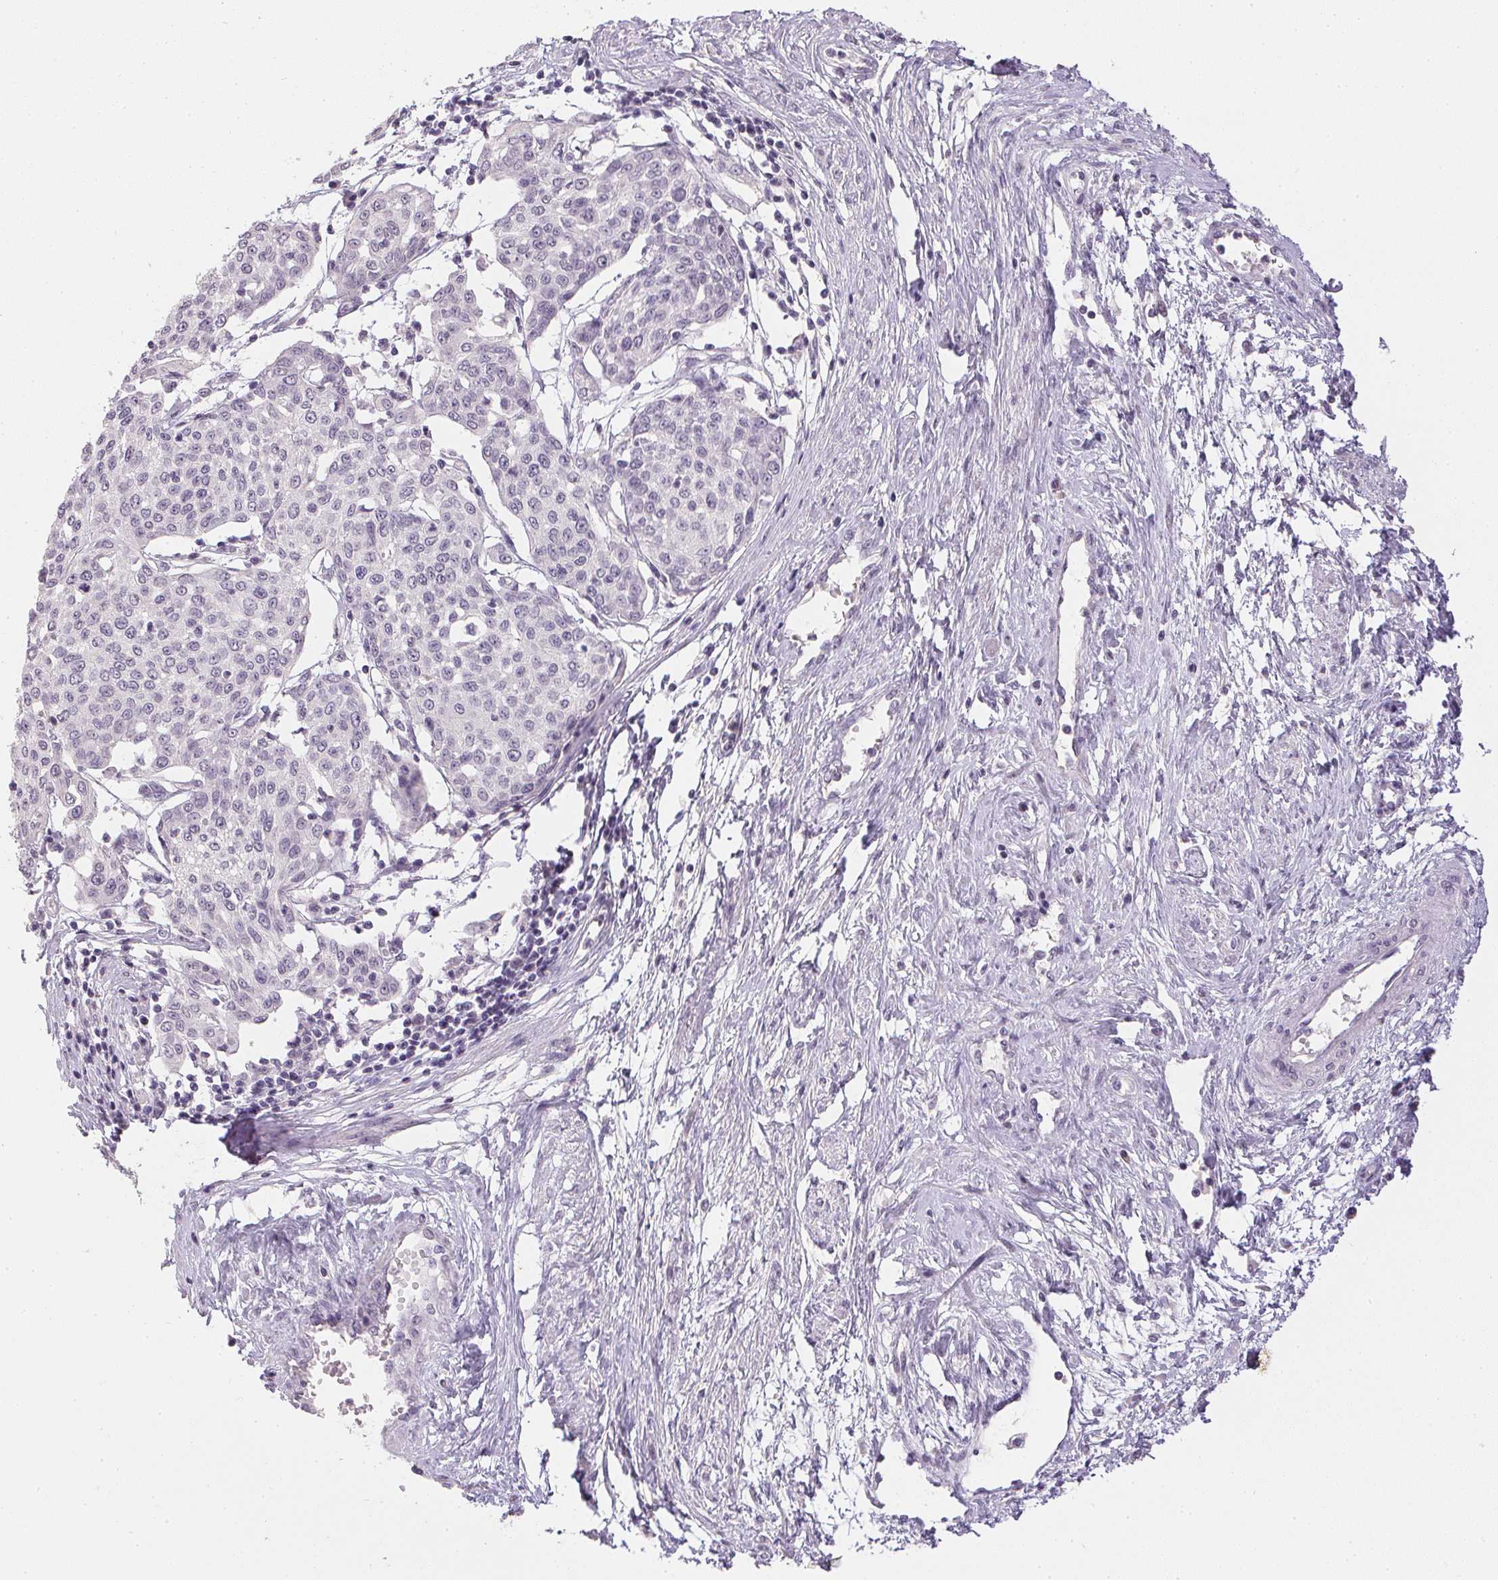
{"staining": {"intensity": "negative", "quantity": "none", "location": "none"}, "tissue": "cervical cancer", "cell_type": "Tumor cells", "image_type": "cancer", "snomed": [{"axis": "morphology", "description": "Squamous cell carcinoma, NOS"}, {"axis": "topography", "description": "Cervix"}], "caption": "Immunohistochemical staining of human cervical cancer (squamous cell carcinoma) reveals no significant staining in tumor cells. (DAB (3,3'-diaminobenzidine) IHC with hematoxylin counter stain).", "gene": "PPY", "patient": {"sex": "female", "age": 34}}